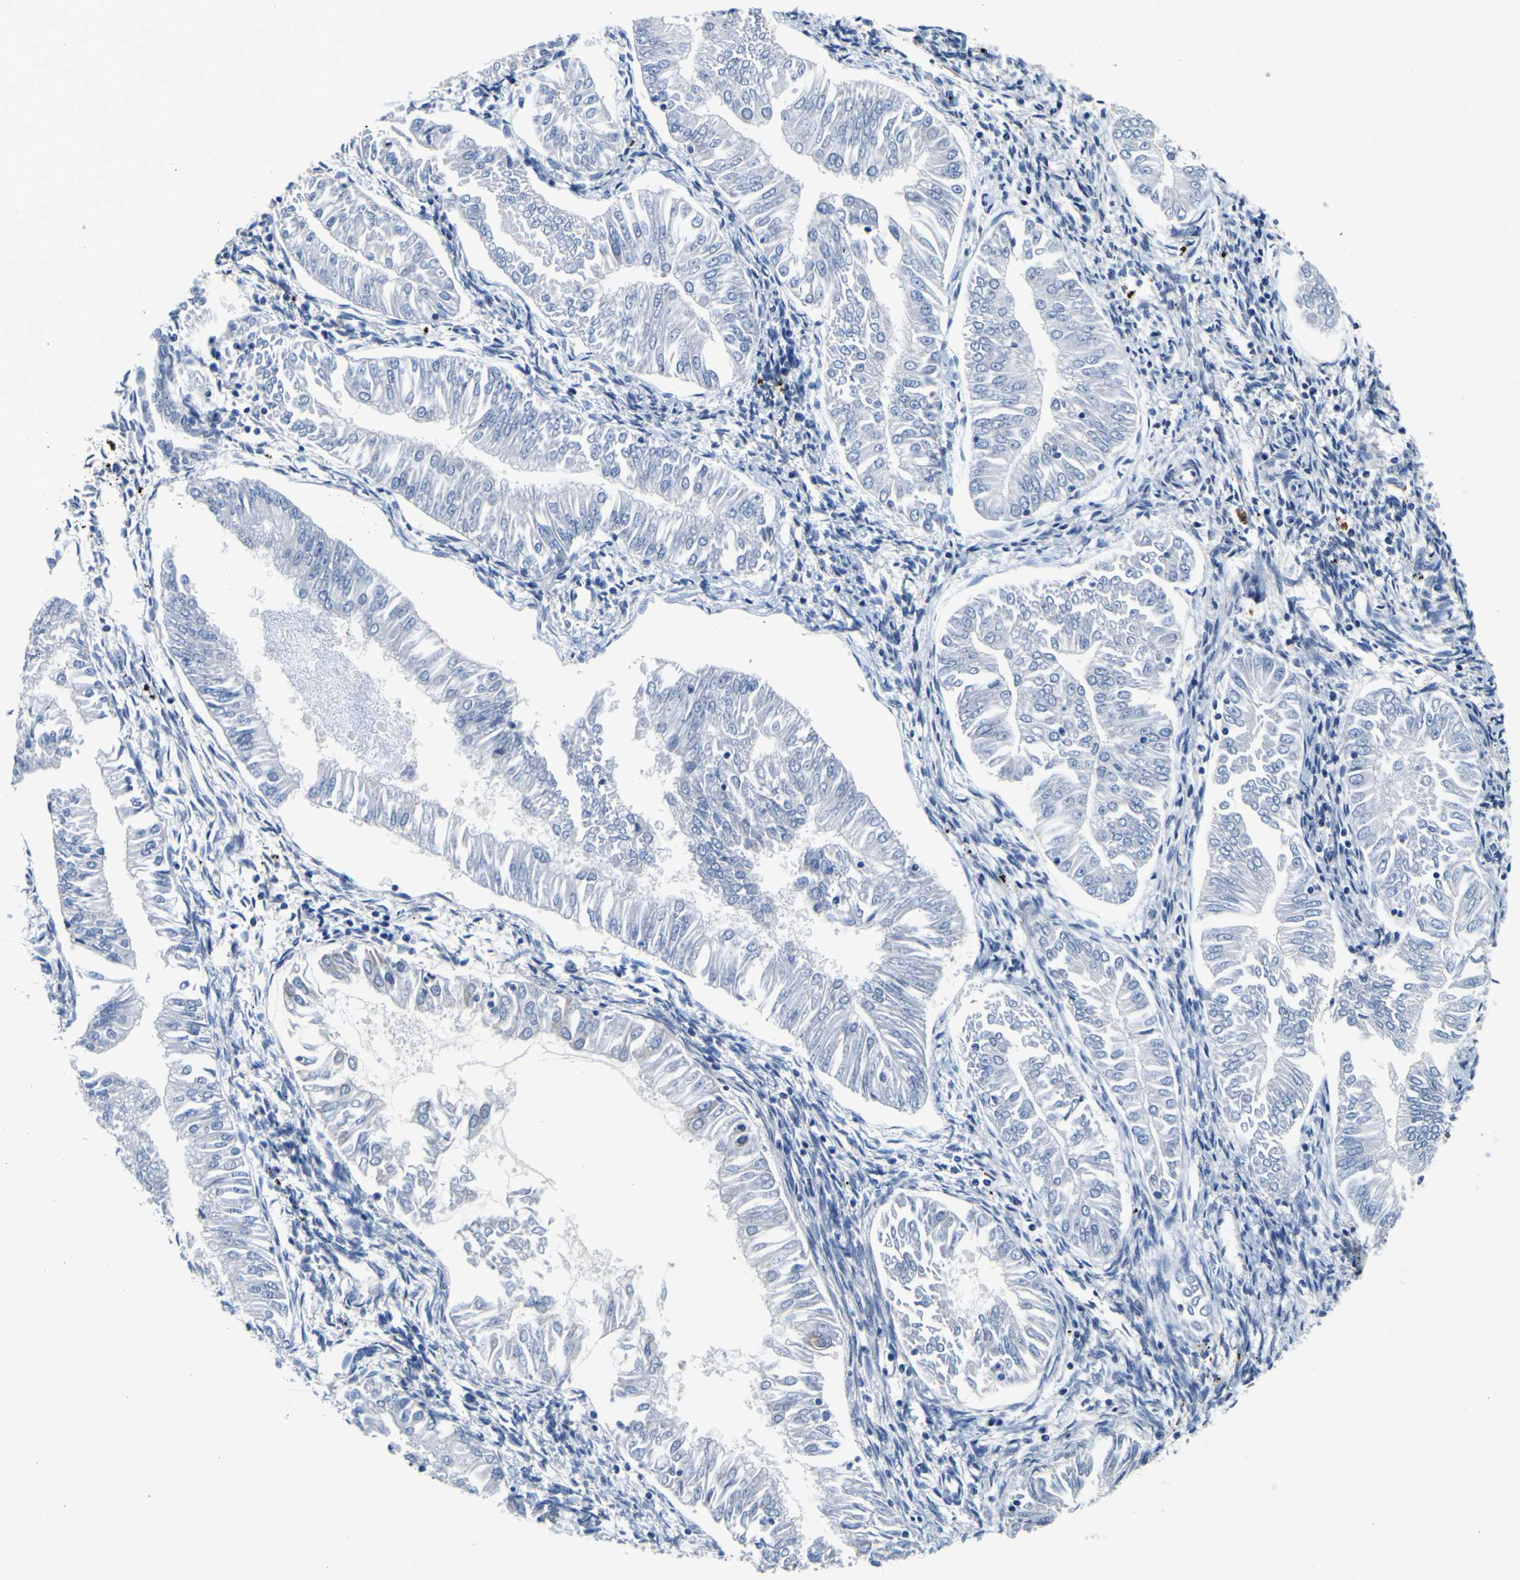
{"staining": {"intensity": "negative", "quantity": "none", "location": "none"}, "tissue": "endometrial cancer", "cell_type": "Tumor cells", "image_type": "cancer", "snomed": [{"axis": "morphology", "description": "Adenocarcinoma, NOS"}, {"axis": "topography", "description": "Endometrium"}], "caption": "This is an immunohistochemistry (IHC) micrograph of endometrial cancer. There is no positivity in tumor cells.", "gene": "TNIK", "patient": {"sex": "female", "age": 53}}